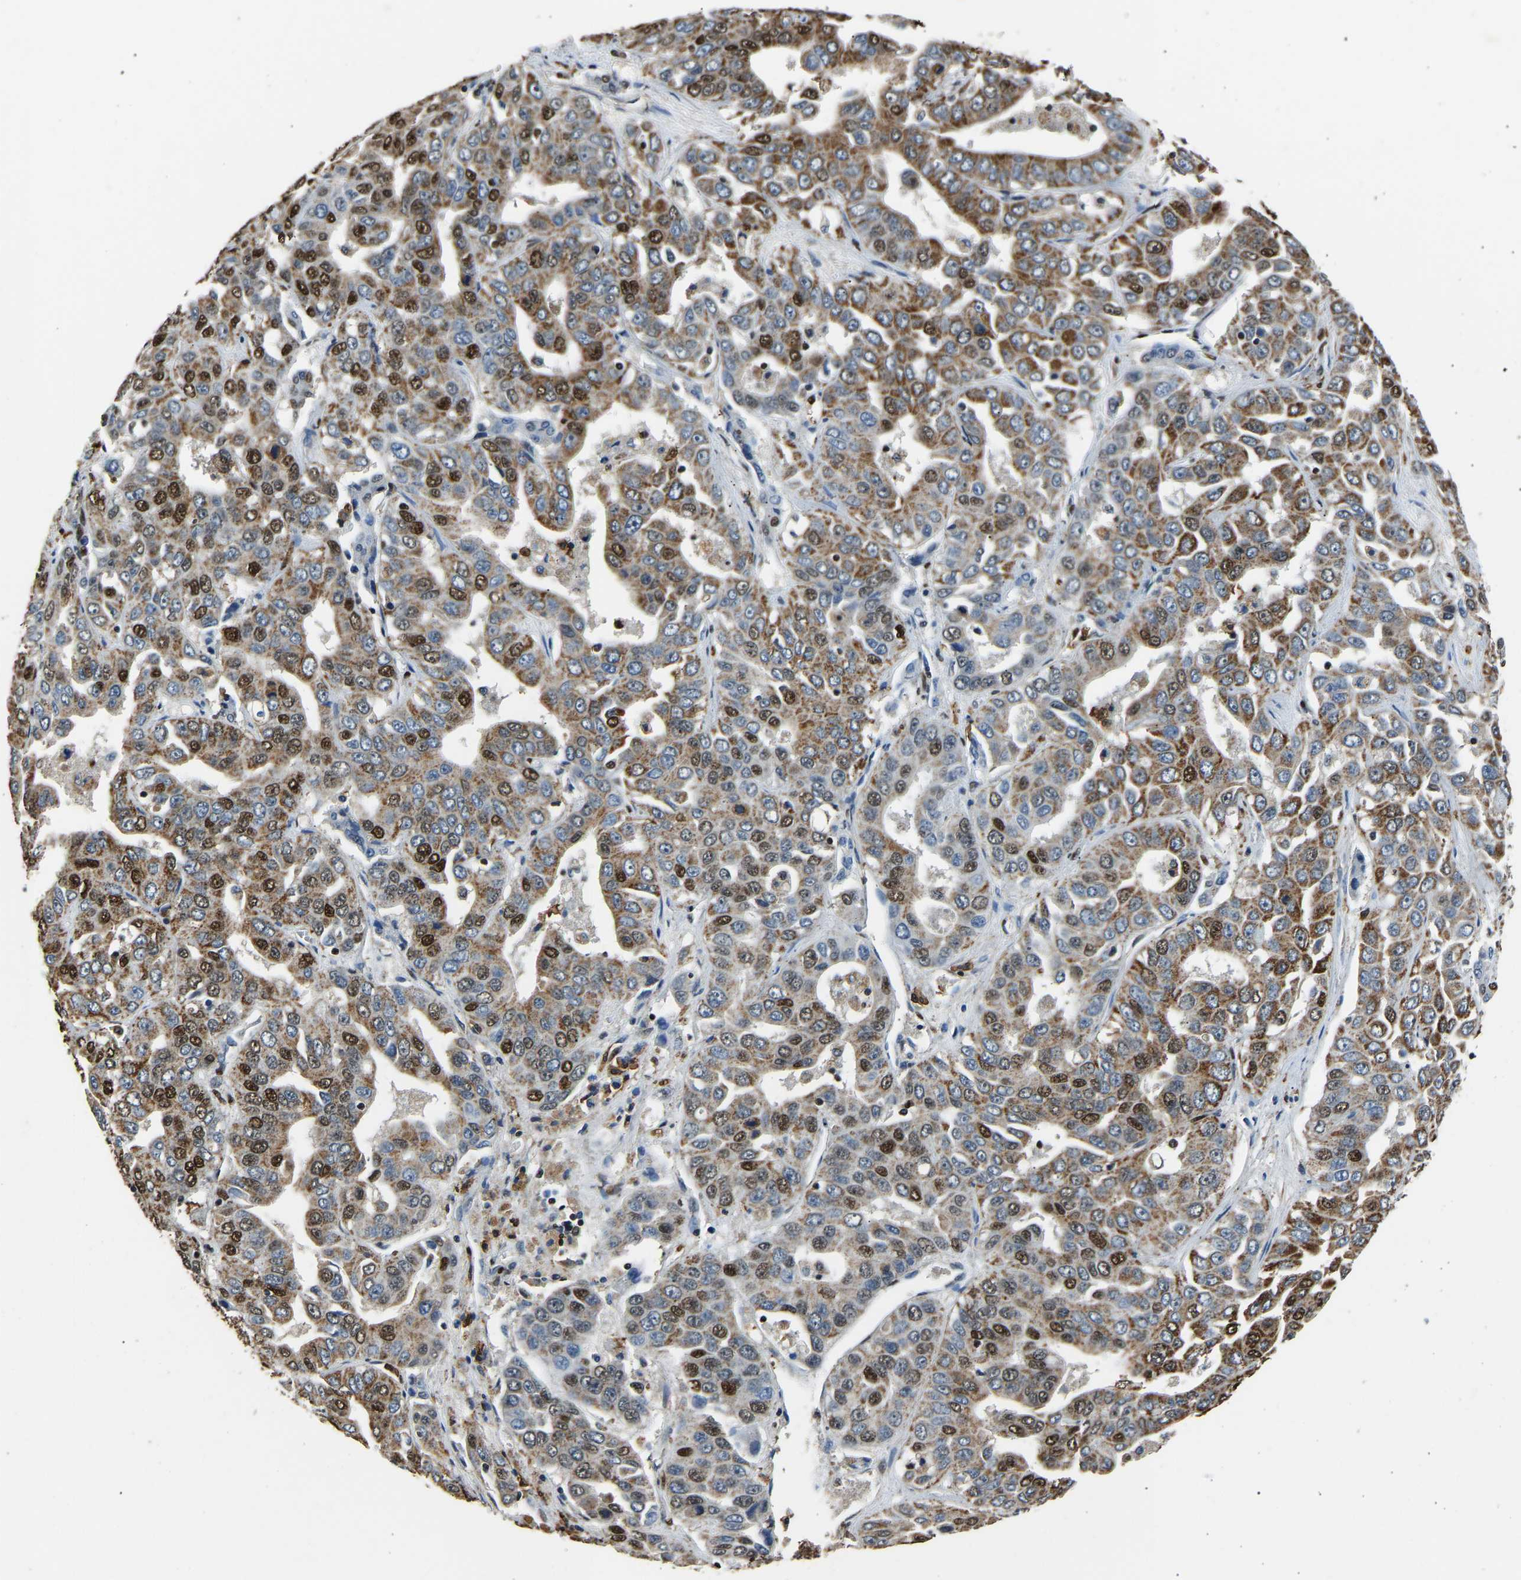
{"staining": {"intensity": "strong", "quantity": ">75%", "location": "cytoplasmic/membranous,nuclear"}, "tissue": "liver cancer", "cell_type": "Tumor cells", "image_type": "cancer", "snomed": [{"axis": "morphology", "description": "Cholangiocarcinoma"}, {"axis": "topography", "description": "Liver"}], "caption": "A histopathology image of human liver cancer stained for a protein exhibits strong cytoplasmic/membranous and nuclear brown staining in tumor cells.", "gene": "SAFB", "patient": {"sex": "female", "age": 52}}